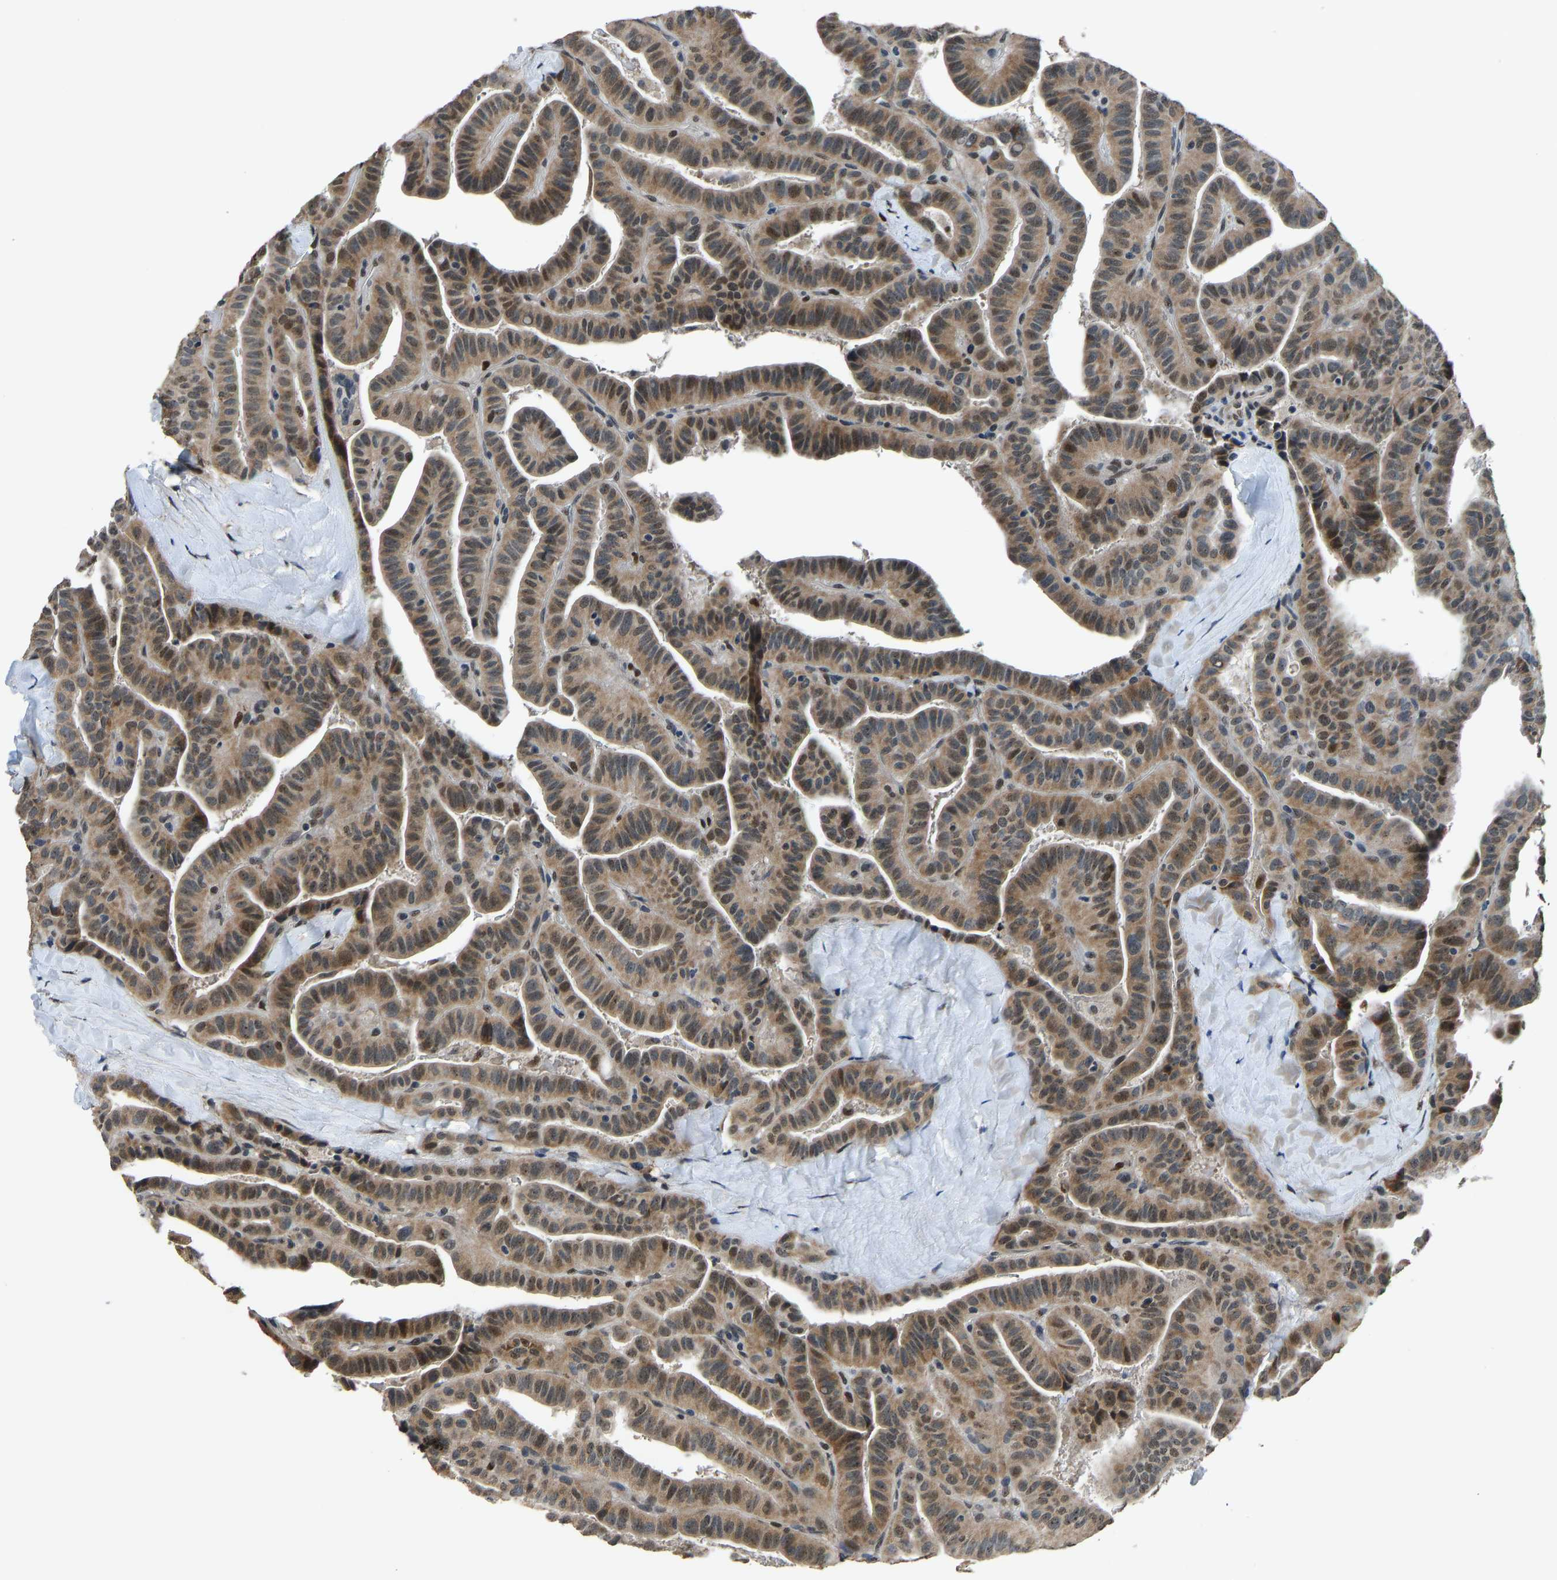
{"staining": {"intensity": "moderate", "quantity": ">75%", "location": "cytoplasmic/membranous,nuclear"}, "tissue": "thyroid cancer", "cell_type": "Tumor cells", "image_type": "cancer", "snomed": [{"axis": "morphology", "description": "Papillary adenocarcinoma, NOS"}, {"axis": "topography", "description": "Thyroid gland"}], "caption": "This is a histology image of immunohistochemistry (IHC) staining of thyroid cancer, which shows moderate positivity in the cytoplasmic/membranous and nuclear of tumor cells.", "gene": "FOS", "patient": {"sex": "male", "age": 77}}